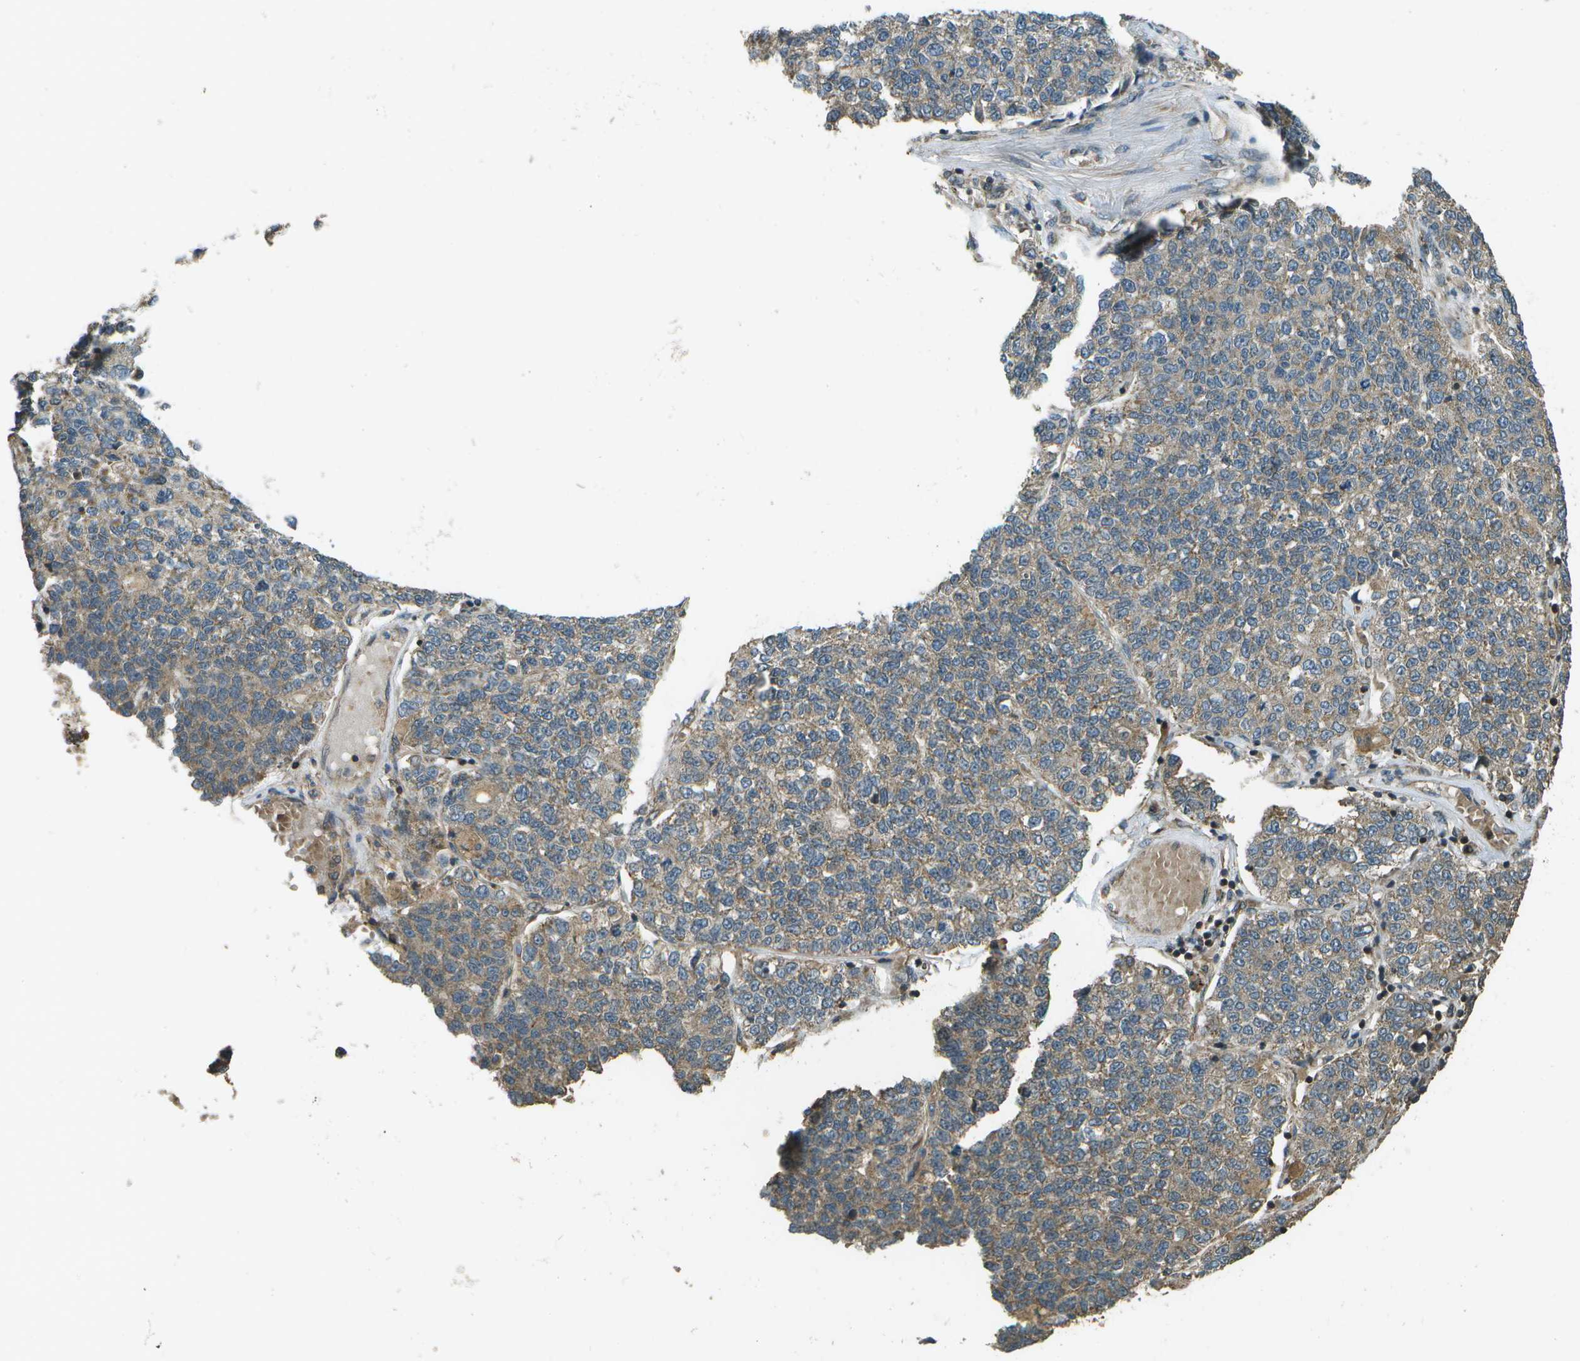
{"staining": {"intensity": "moderate", "quantity": ">75%", "location": "cytoplasmic/membranous"}, "tissue": "lung cancer", "cell_type": "Tumor cells", "image_type": "cancer", "snomed": [{"axis": "morphology", "description": "Adenocarcinoma, NOS"}, {"axis": "topography", "description": "Lung"}], "caption": "This image shows lung adenocarcinoma stained with IHC to label a protein in brown. The cytoplasmic/membranous of tumor cells show moderate positivity for the protein. Nuclei are counter-stained blue.", "gene": "PLPBP", "patient": {"sex": "male", "age": 49}}